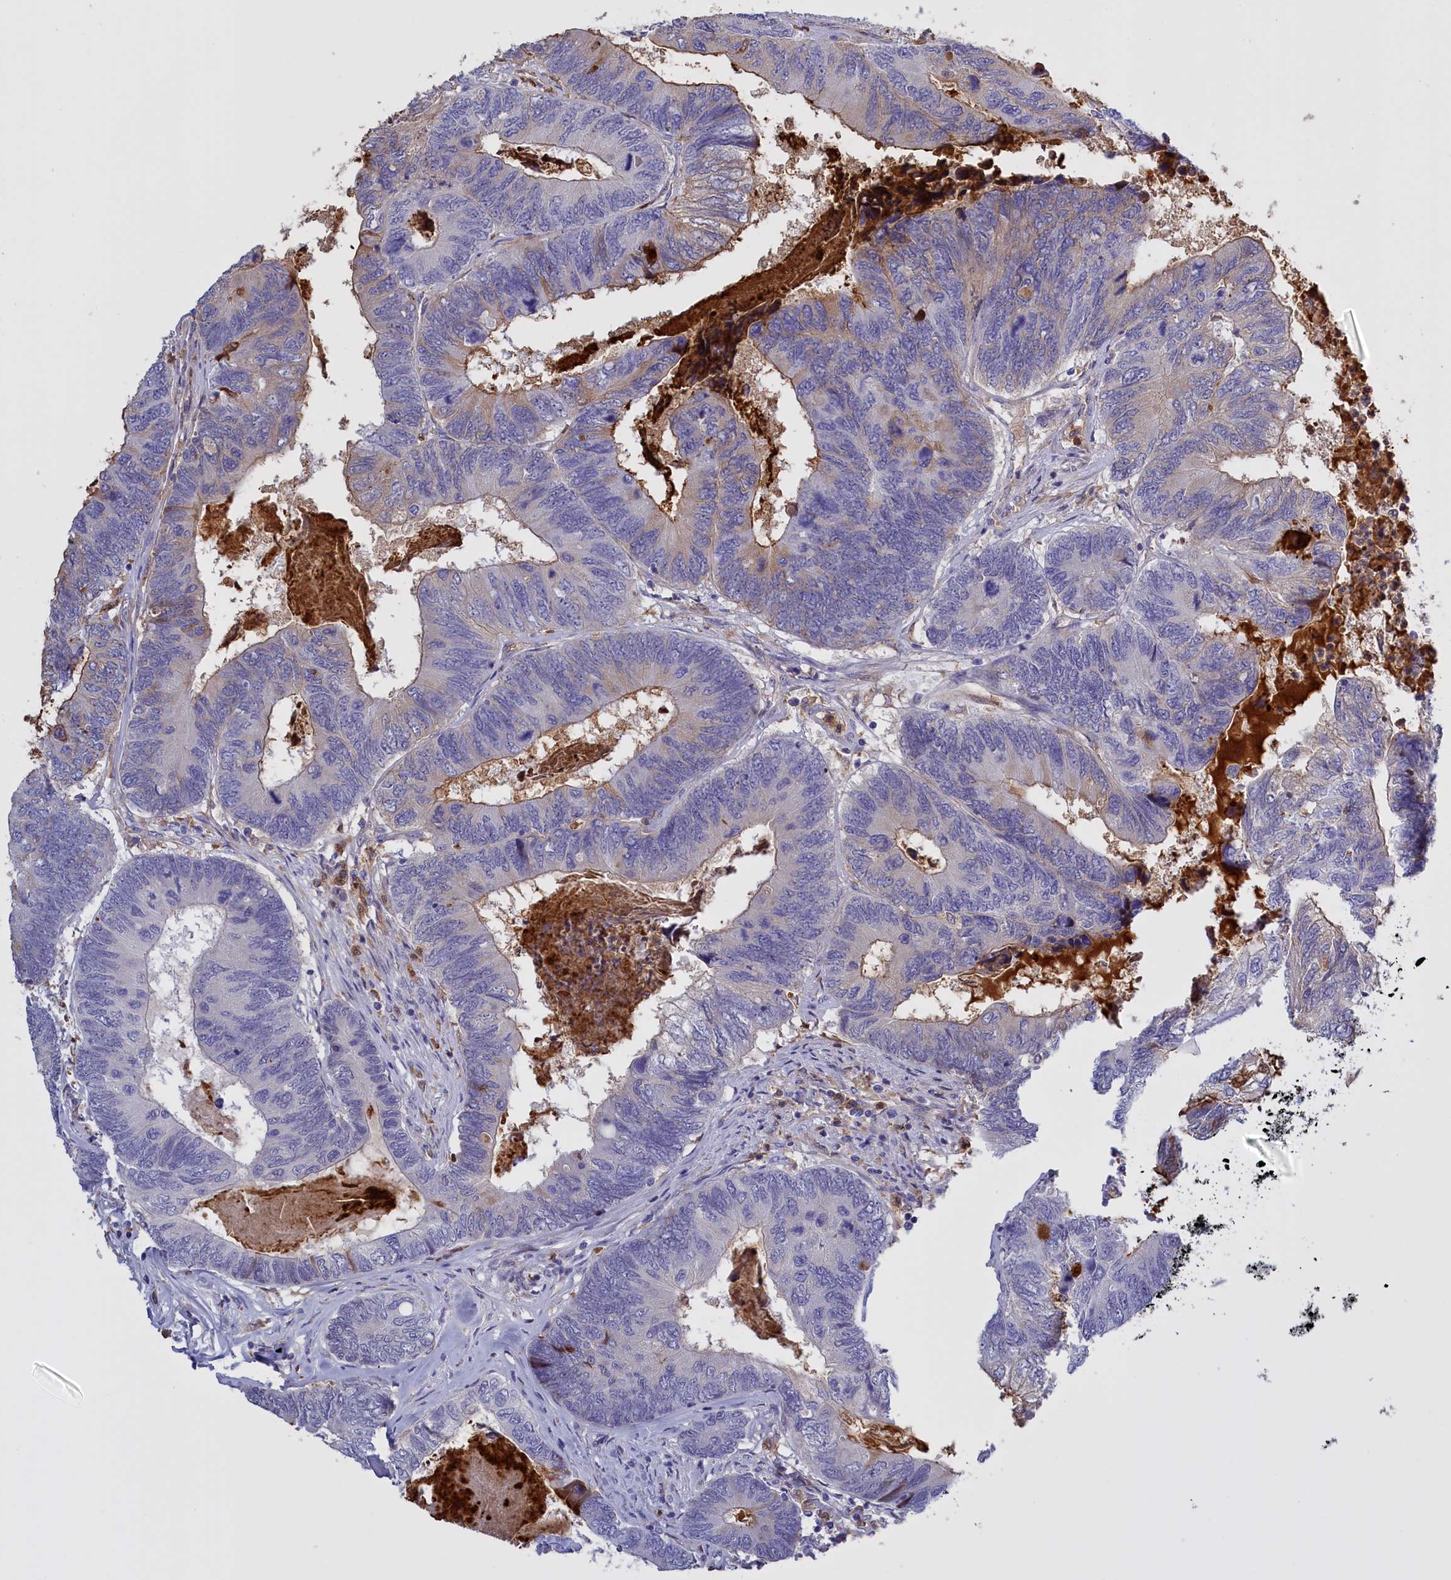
{"staining": {"intensity": "negative", "quantity": "none", "location": "none"}, "tissue": "colorectal cancer", "cell_type": "Tumor cells", "image_type": "cancer", "snomed": [{"axis": "morphology", "description": "Adenocarcinoma, NOS"}, {"axis": "topography", "description": "Colon"}], "caption": "A micrograph of human adenocarcinoma (colorectal) is negative for staining in tumor cells. Brightfield microscopy of immunohistochemistry stained with DAB (3,3'-diaminobenzidine) (brown) and hematoxylin (blue), captured at high magnification.", "gene": "FAM149B1", "patient": {"sex": "female", "age": 67}}